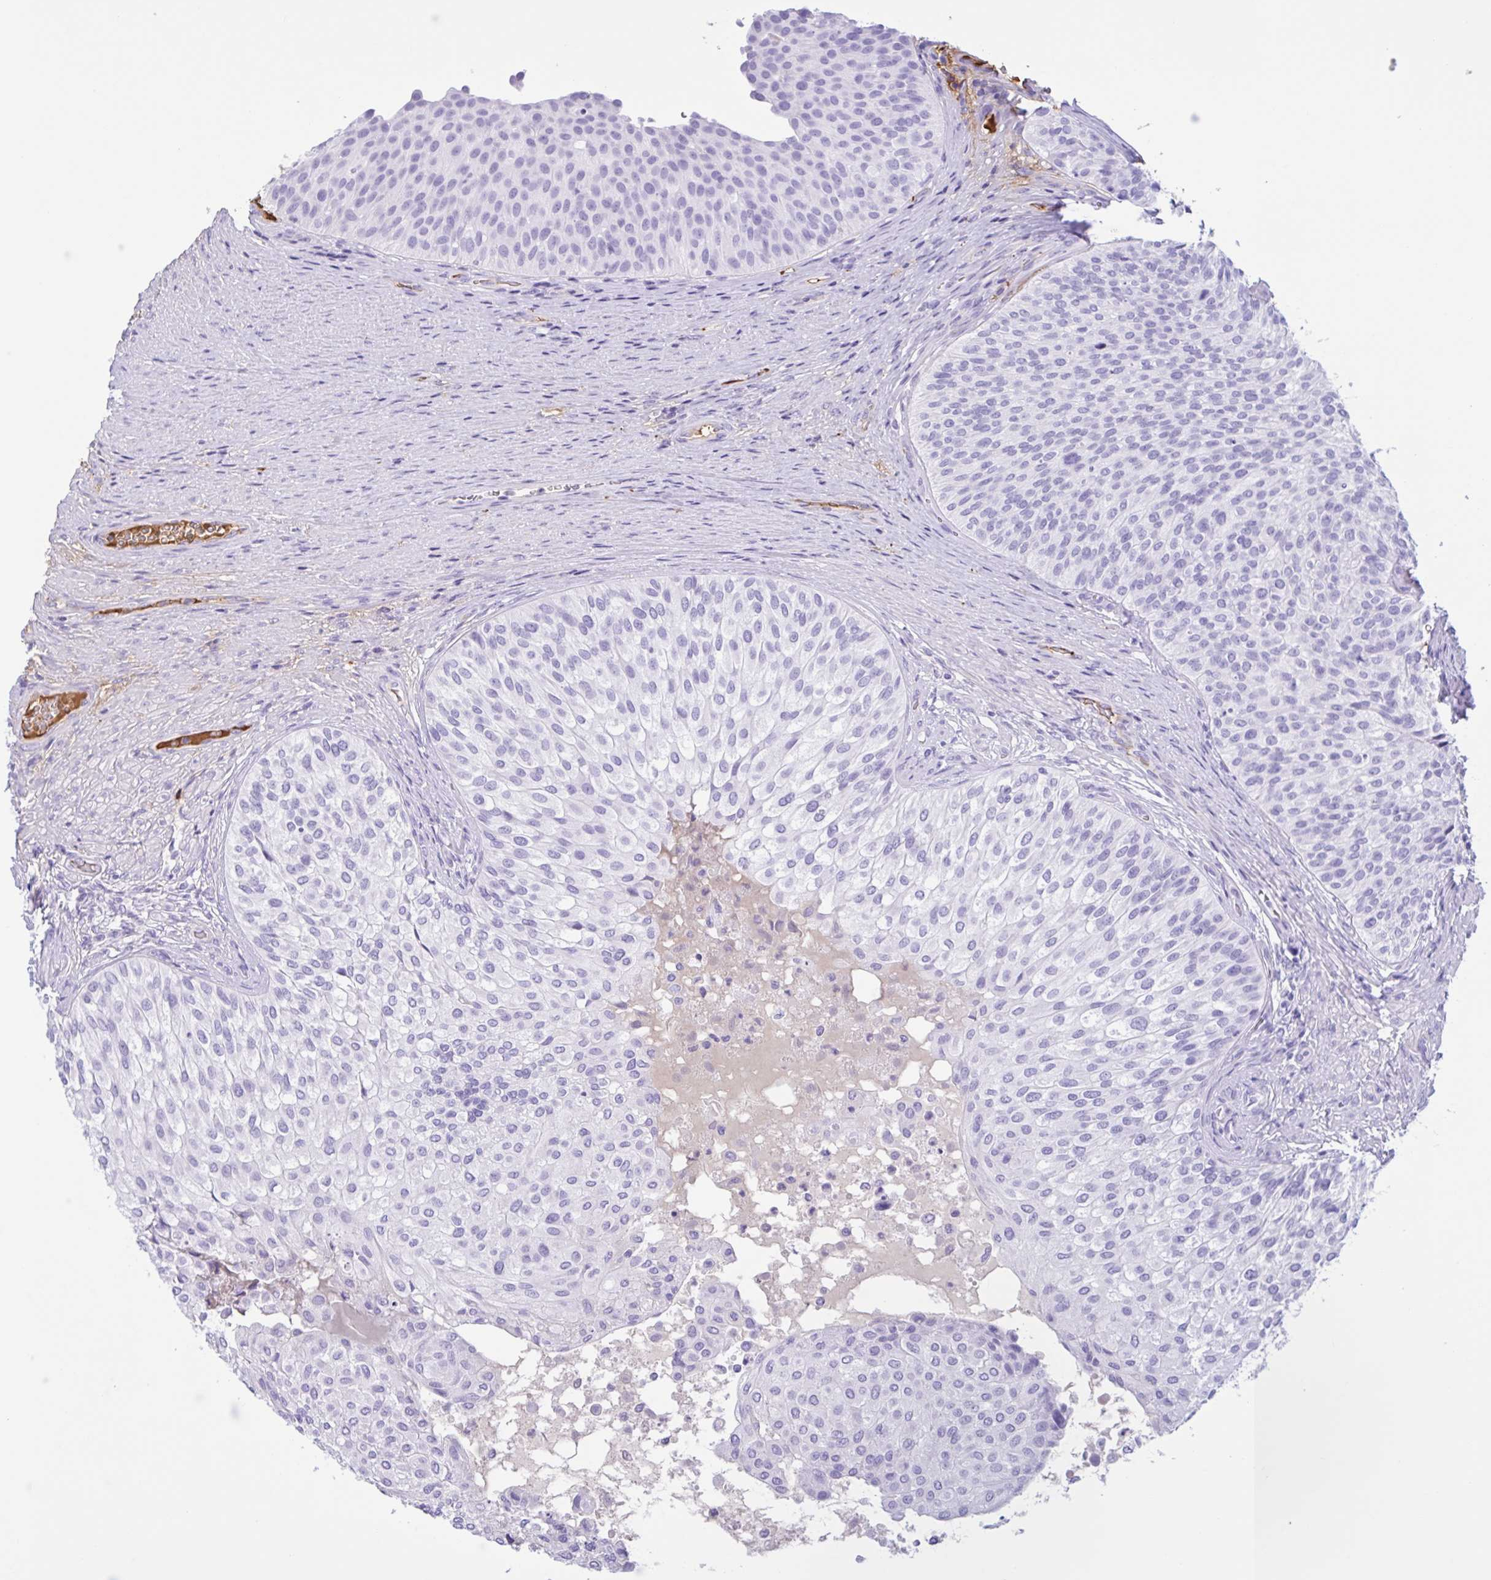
{"staining": {"intensity": "weak", "quantity": "<25%", "location": "cytoplasmic/membranous"}, "tissue": "urinary bladder", "cell_type": "Urothelial cells", "image_type": "normal", "snomed": [{"axis": "morphology", "description": "Normal tissue, NOS"}, {"axis": "topography", "description": "Urinary bladder"}, {"axis": "topography", "description": "Prostate"}], "caption": "An IHC micrograph of normal urinary bladder is shown. There is no staining in urothelial cells of urinary bladder. Brightfield microscopy of immunohistochemistry stained with DAB (3,3'-diaminobenzidine) (brown) and hematoxylin (blue), captured at high magnification.", "gene": "LARGE2", "patient": {"sex": "male", "age": 77}}